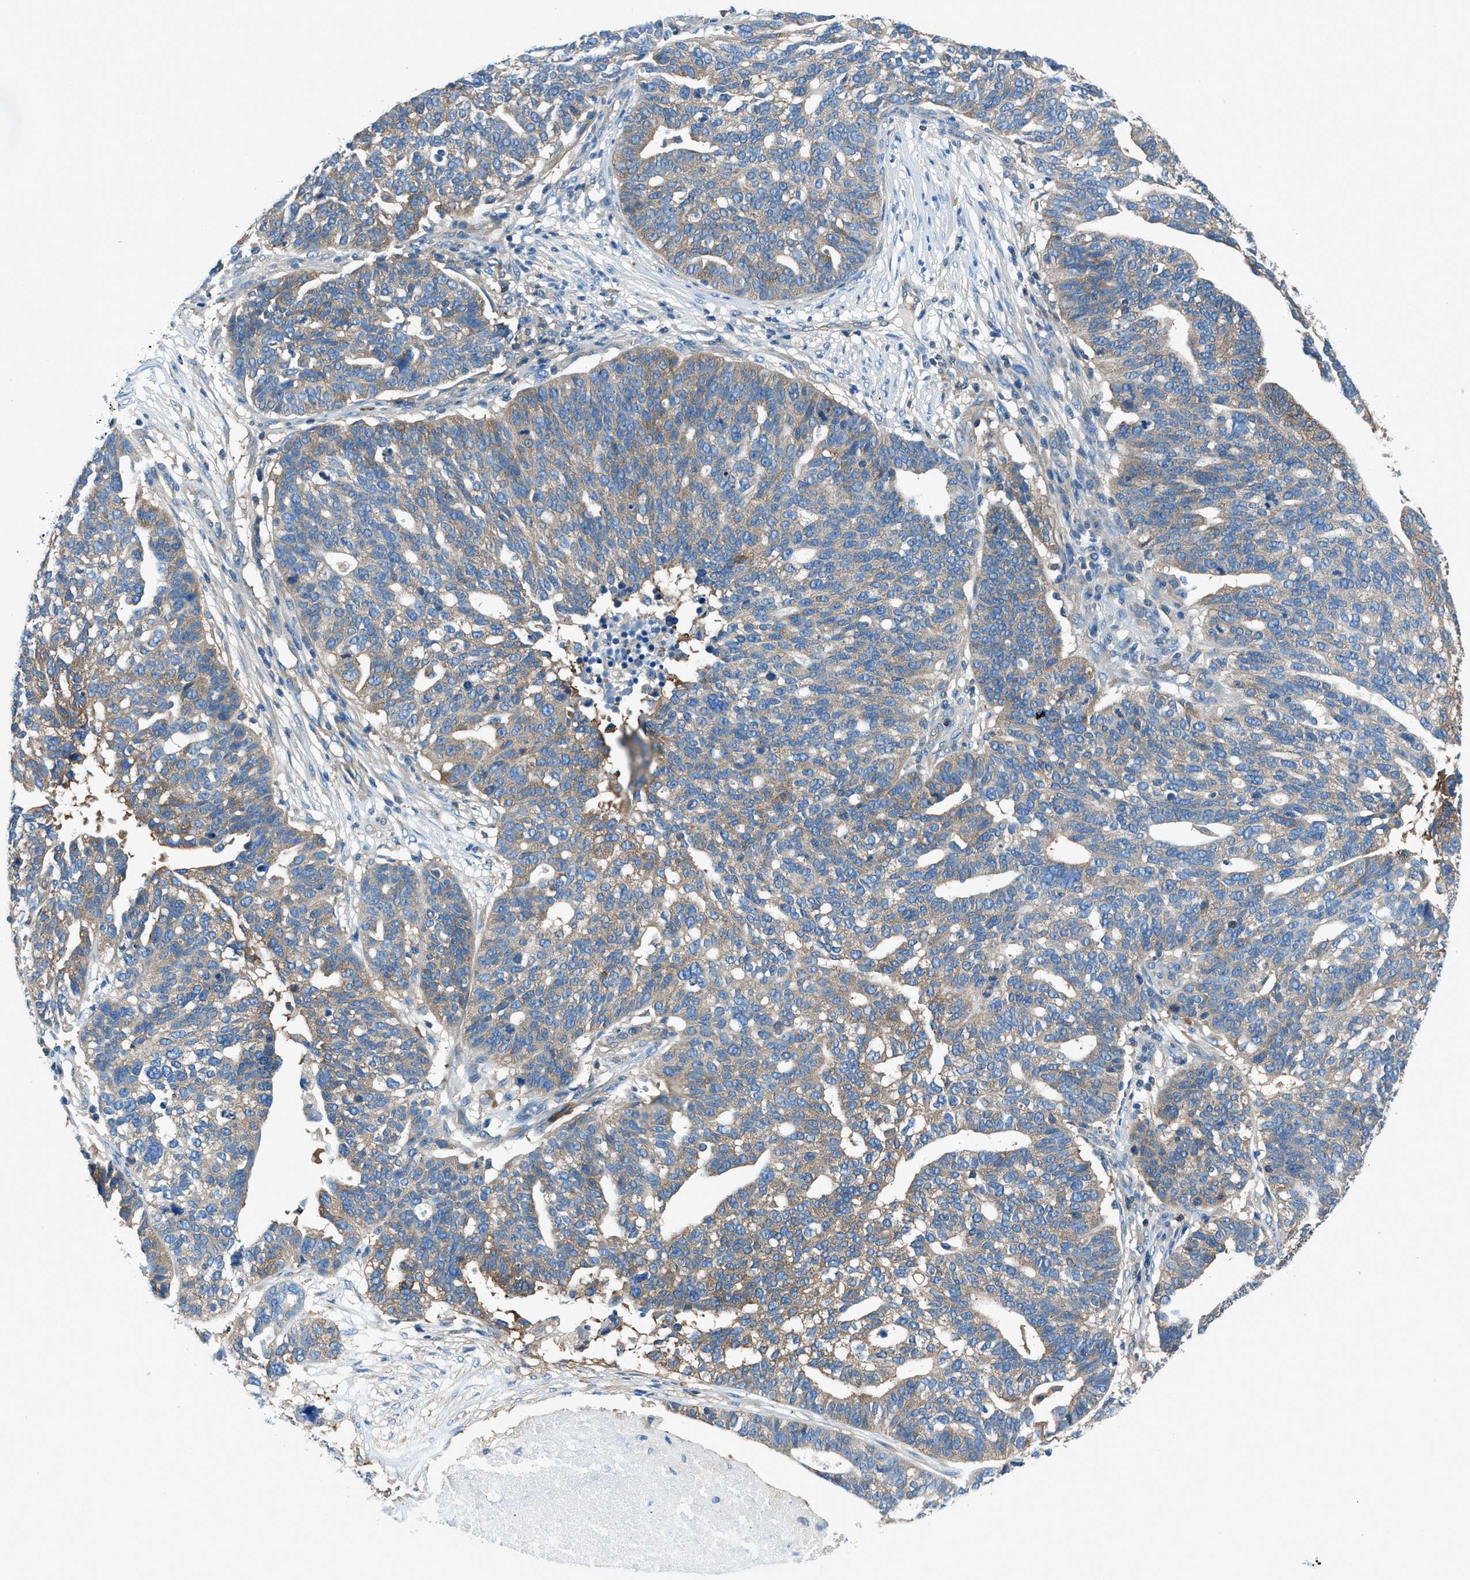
{"staining": {"intensity": "weak", "quantity": "25%-75%", "location": "cytoplasmic/membranous"}, "tissue": "ovarian cancer", "cell_type": "Tumor cells", "image_type": "cancer", "snomed": [{"axis": "morphology", "description": "Cystadenocarcinoma, serous, NOS"}, {"axis": "topography", "description": "Ovary"}], "caption": "High-magnification brightfield microscopy of ovarian serous cystadenocarcinoma stained with DAB (3,3'-diaminobenzidine) (brown) and counterstained with hematoxylin (blue). tumor cells exhibit weak cytoplasmic/membranous positivity is seen in about25%-75% of cells. Nuclei are stained in blue.", "gene": "SARS1", "patient": {"sex": "female", "age": 59}}